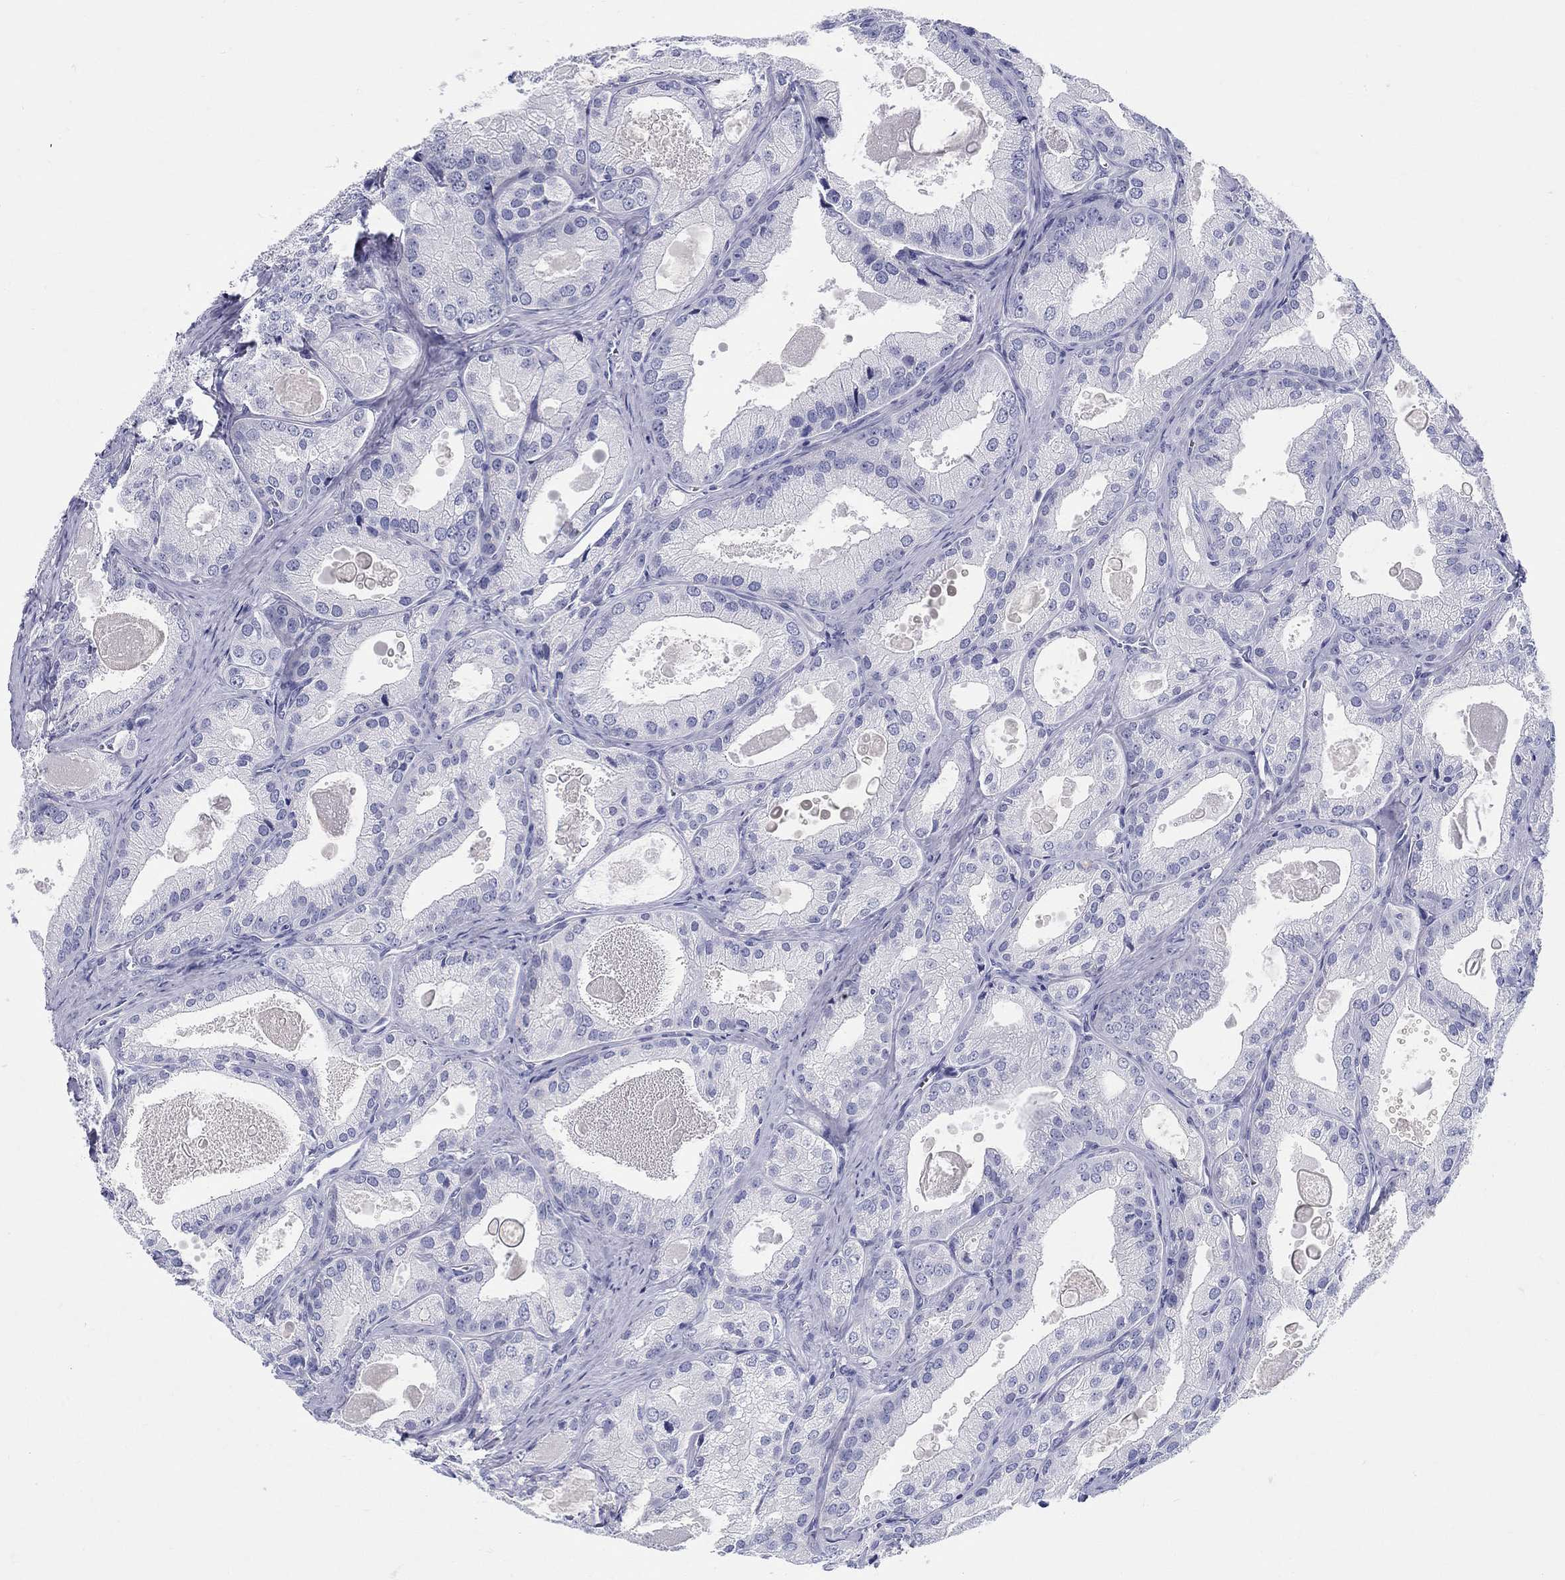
{"staining": {"intensity": "negative", "quantity": "none", "location": "none"}, "tissue": "prostate cancer", "cell_type": "Tumor cells", "image_type": "cancer", "snomed": [{"axis": "morphology", "description": "Adenocarcinoma, NOS"}, {"axis": "morphology", "description": "Adenocarcinoma, High grade"}, {"axis": "topography", "description": "Prostate"}], "caption": "This photomicrograph is of prostate cancer (adenocarcinoma) stained with IHC to label a protein in brown with the nuclei are counter-stained blue. There is no staining in tumor cells.", "gene": "LAMP5", "patient": {"sex": "male", "age": 70}}